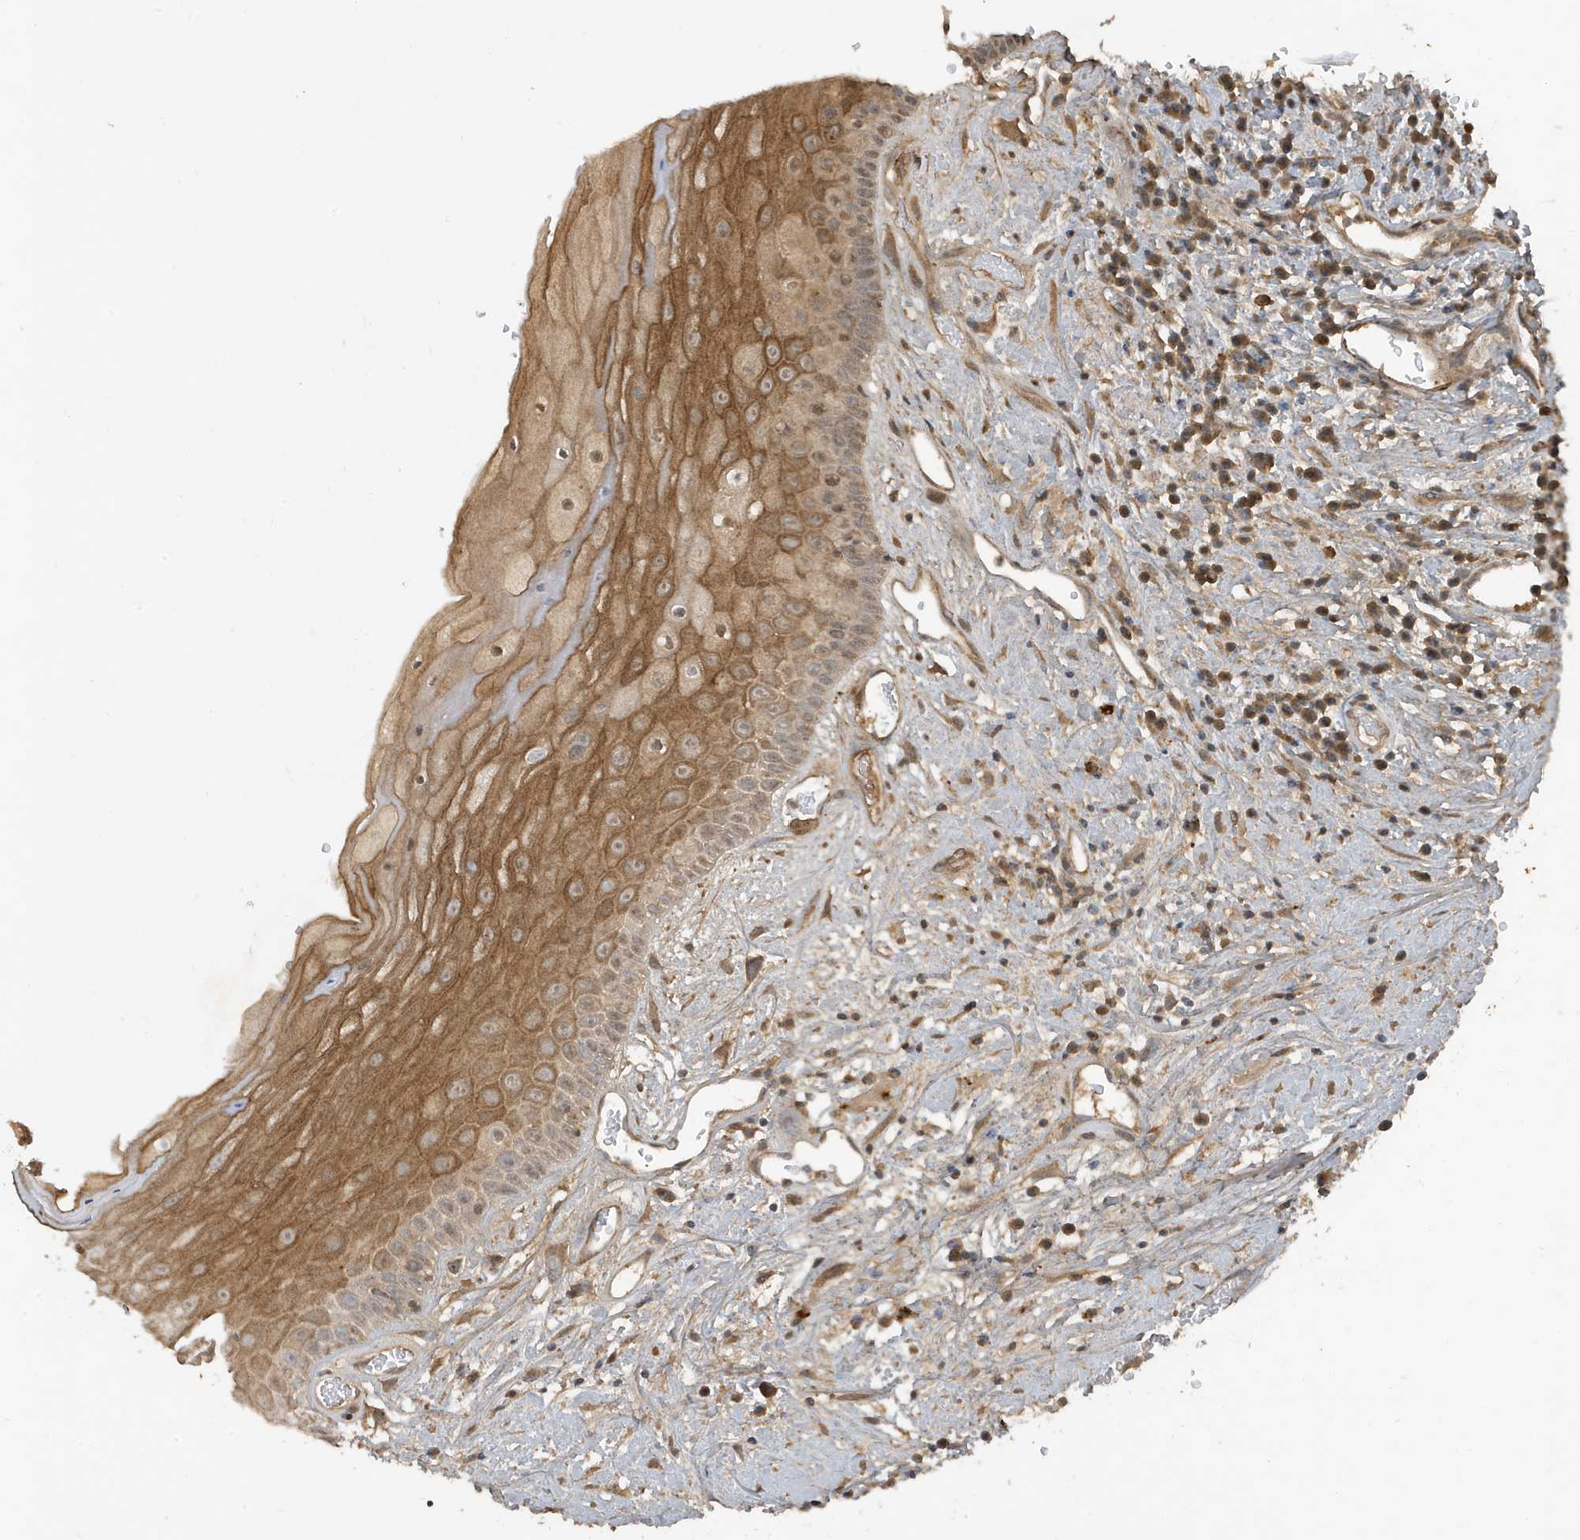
{"staining": {"intensity": "moderate", "quantity": ">75%", "location": "cytoplasmic/membranous,nuclear"}, "tissue": "oral mucosa", "cell_type": "Squamous epithelial cells", "image_type": "normal", "snomed": [{"axis": "morphology", "description": "Normal tissue, NOS"}, {"axis": "topography", "description": "Oral tissue"}], "caption": "Protein expression analysis of unremarkable oral mucosa shows moderate cytoplasmic/membranous,nuclear positivity in about >75% of squamous epithelial cells. The staining was performed using DAB (3,3'-diaminobenzidine), with brown indicating positive protein expression. Nuclei are stained blue with hematoxylin.", "gene": "PRRT3", "patient": {"sex": "female", "age": 76}}